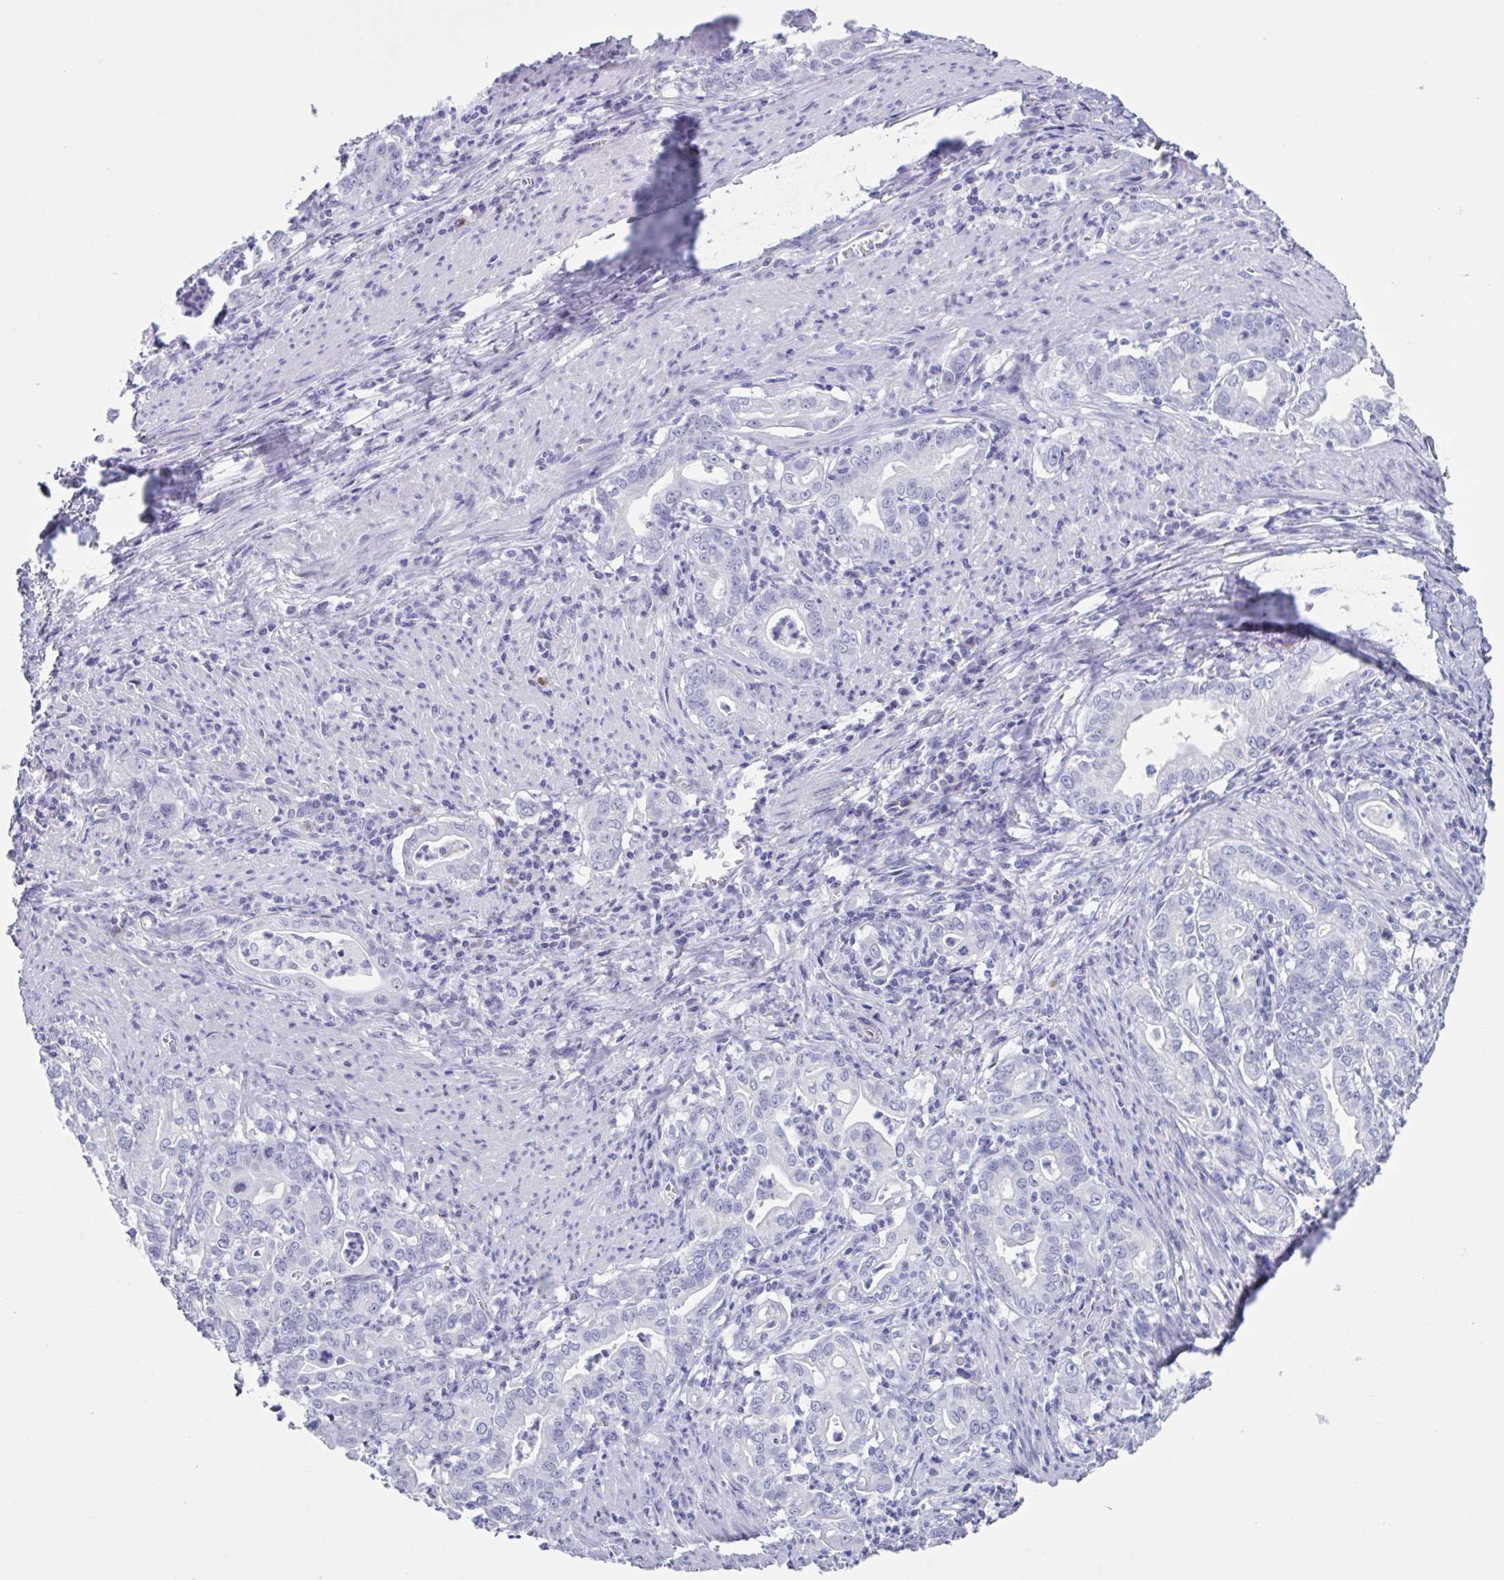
{"staining": {"intensity": "negative", "quantity": "none", "location": "none"}, "tissue": "stomach cancer", "cell_type": "Tumor cells", "image_type": "cancer", "snomed": [{"axis": "morphology", "description": "Adenocarcinoma, NOS"}, {"axis": "topography", "description": "Stomach, upper"}], "caption": "Immunohistochemistry (IHC) image of human stomach cancer (adenocarcinoma) stained for a protein (brown), which shows no staining in tumor cells.", "gene": "USP35", "patient": {"sex": "female", "age": 79}}